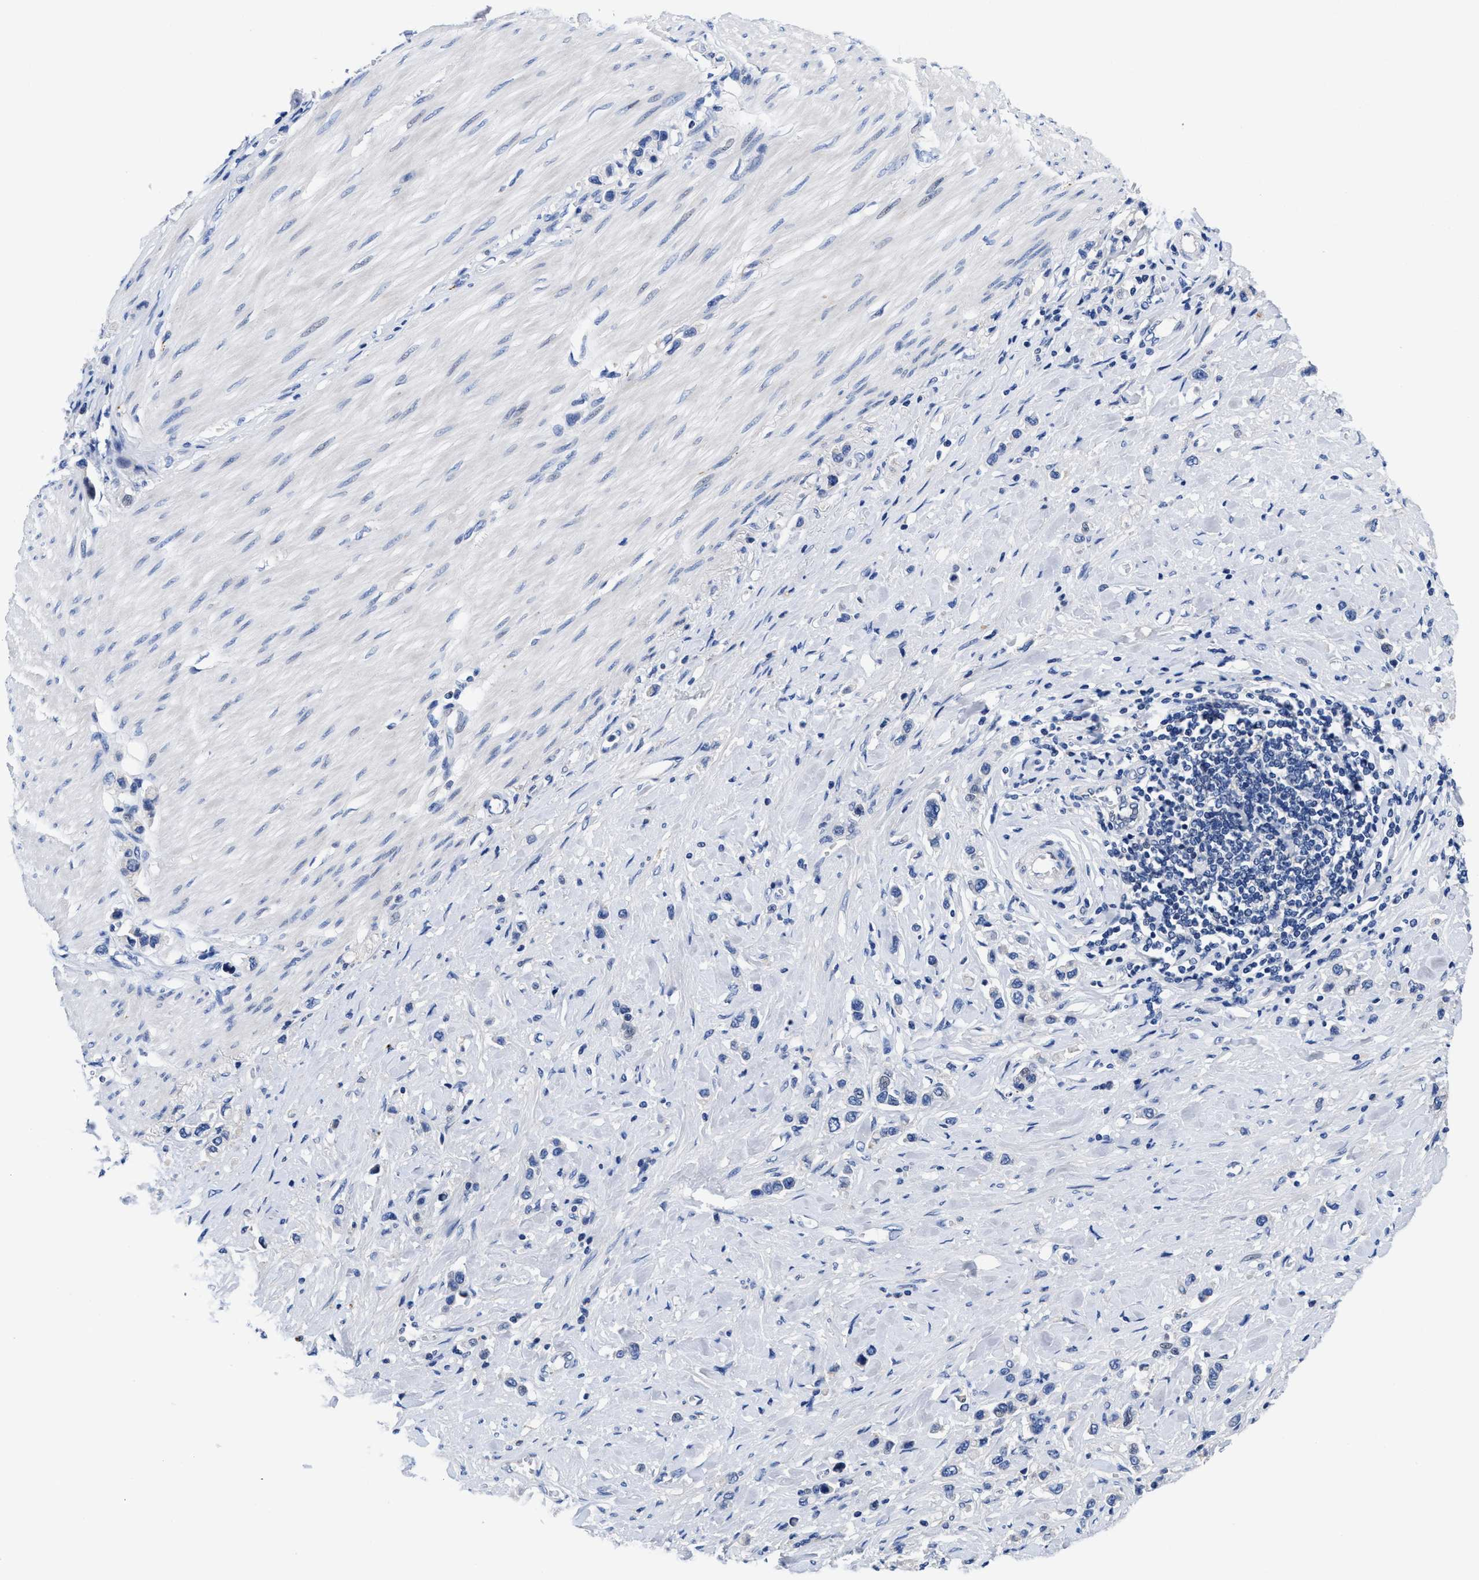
{"staining": {"intensity": "negative", "quantity": "none", "location": "none"}, "tissue": "stomach cancer", "cell_type": "Tumor cells", "image_type": "cancer", "snomed": [{"axis": "morphology", "description": "Adenocarcinoma, NOS"}, {"axis": "topography", "description": "Stomach"}], "caption": "There is no significant expression in tumor cells of stomach adenocarcinoma.", "gene": "DHRS13", "patient": {"sex": "female", "age": 65}}